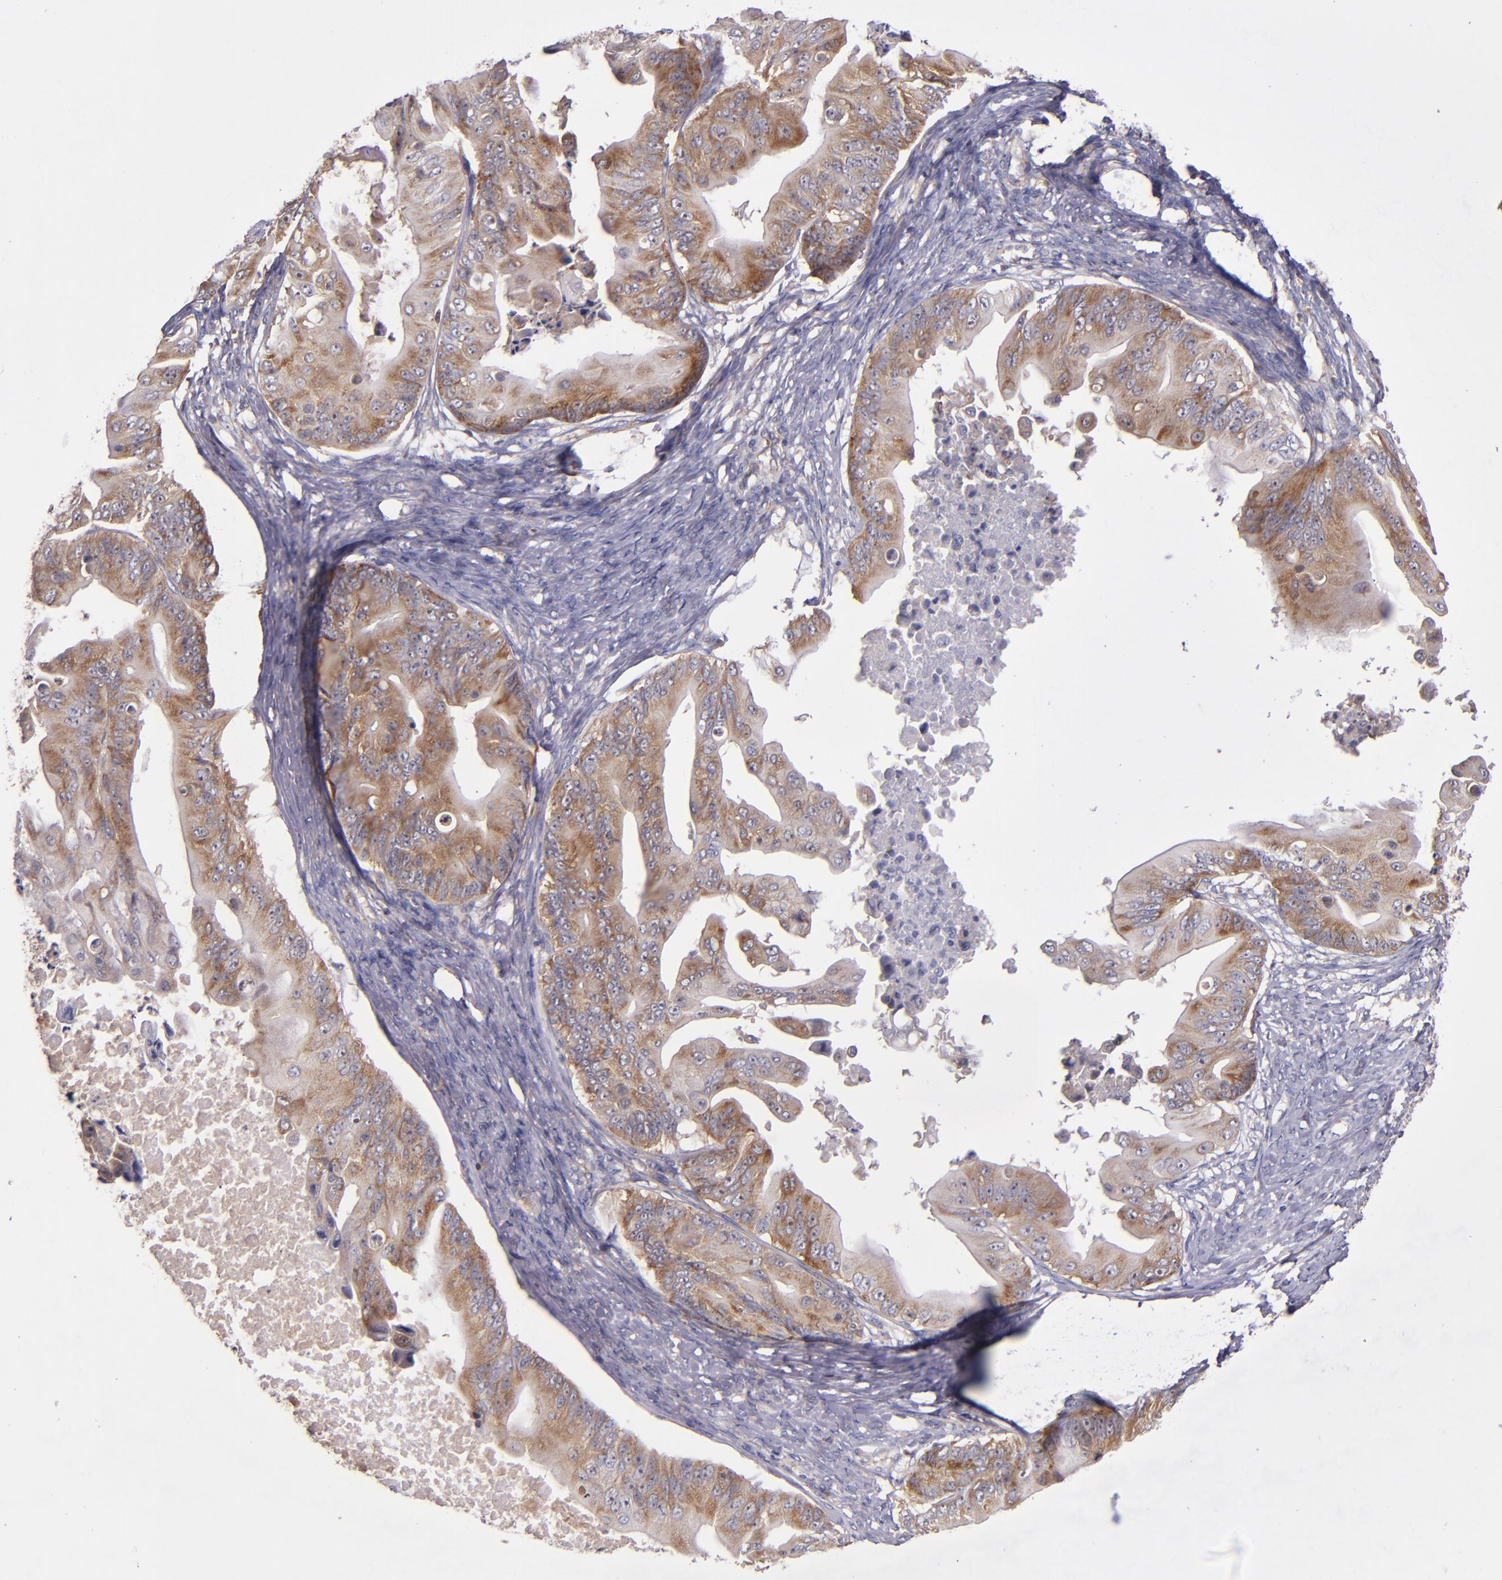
{"staining": {"intensity": "moderate", "quantity": ">75%", "location": "cytoplasmic/membranous"}, "tissue": "ovarian cancer", "cell_type": "Tumor cells", "image_type": "cancer", "snomed": [{"axis": "morphology", "description": "Cystadenocarcinoma, mucinous, NOS"}, {"axis": "topography", "description": "Ovary"}], "caption": "Human ovarian mucinous cystadenocarcinoma stained for a protein (brown) exhibits moderate cytoplasmic/membranous positive expression in approximately >75% of tumor cells.", "gene": "EIF4ENIF1", "patient": {"sex": "female", "age": 37}}